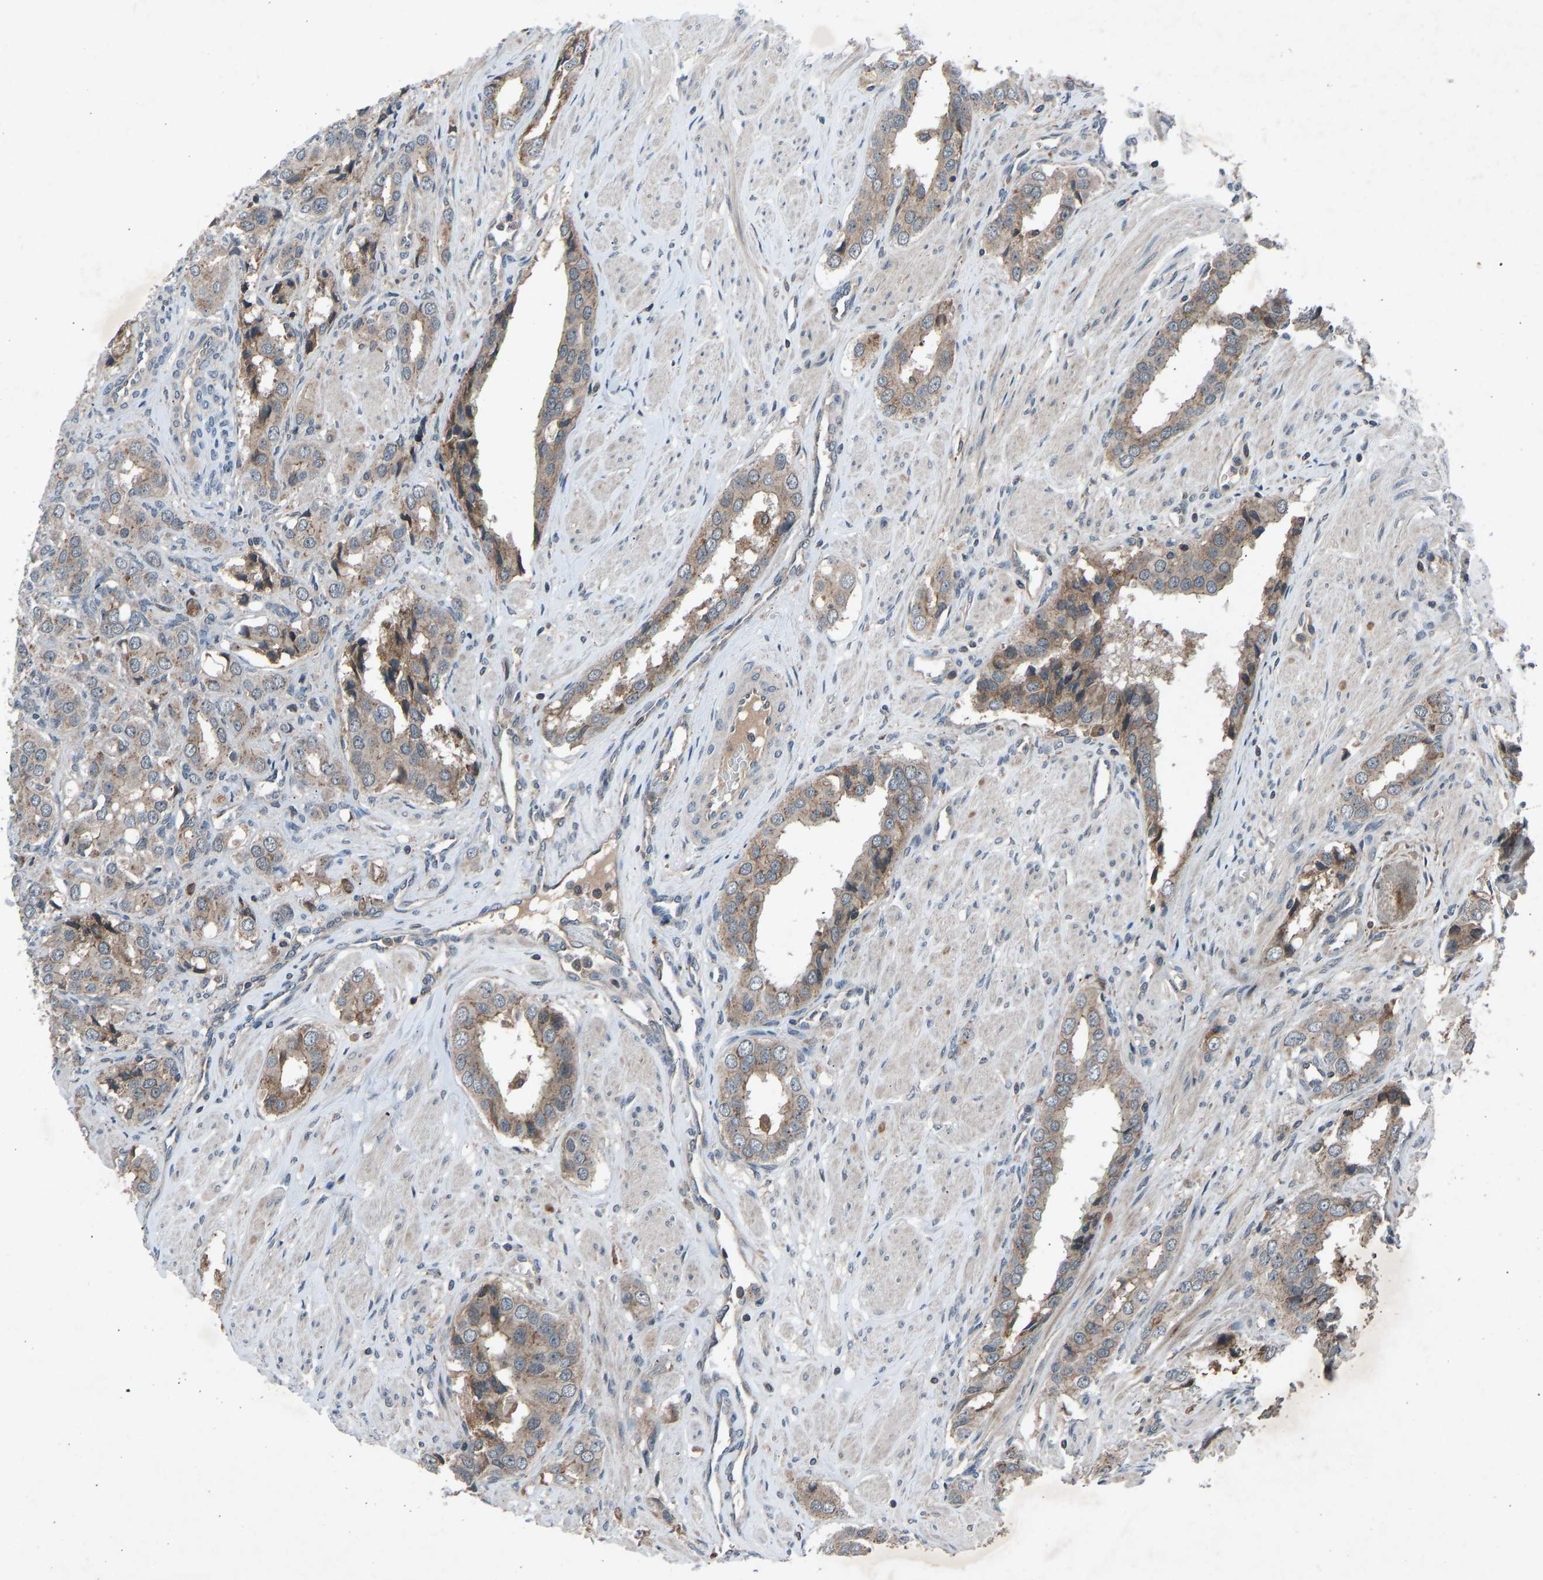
{"staining": {"intensity": "weak", "quantity": ">75%", "location": "cytoplasmic/membranous"}, "tissue": "prostate cancer", "cell_type": "Tumor cells", "image_type": "cancer", "snomed": [{"axis": "morphology", "description": "Adenocarcinoma, High grade"}, {"axis": "topography", "description": "Prostate"}], "caption": "Human adenocarcinoma (high-grade) (prostate) stained for a protein (brown) exhibits weak cytoplasmic/membranous positive staining in approximately >75% of tumor cells.", "gene": "SLC43A1", "patient": {"sex": "male", "age": 52}}